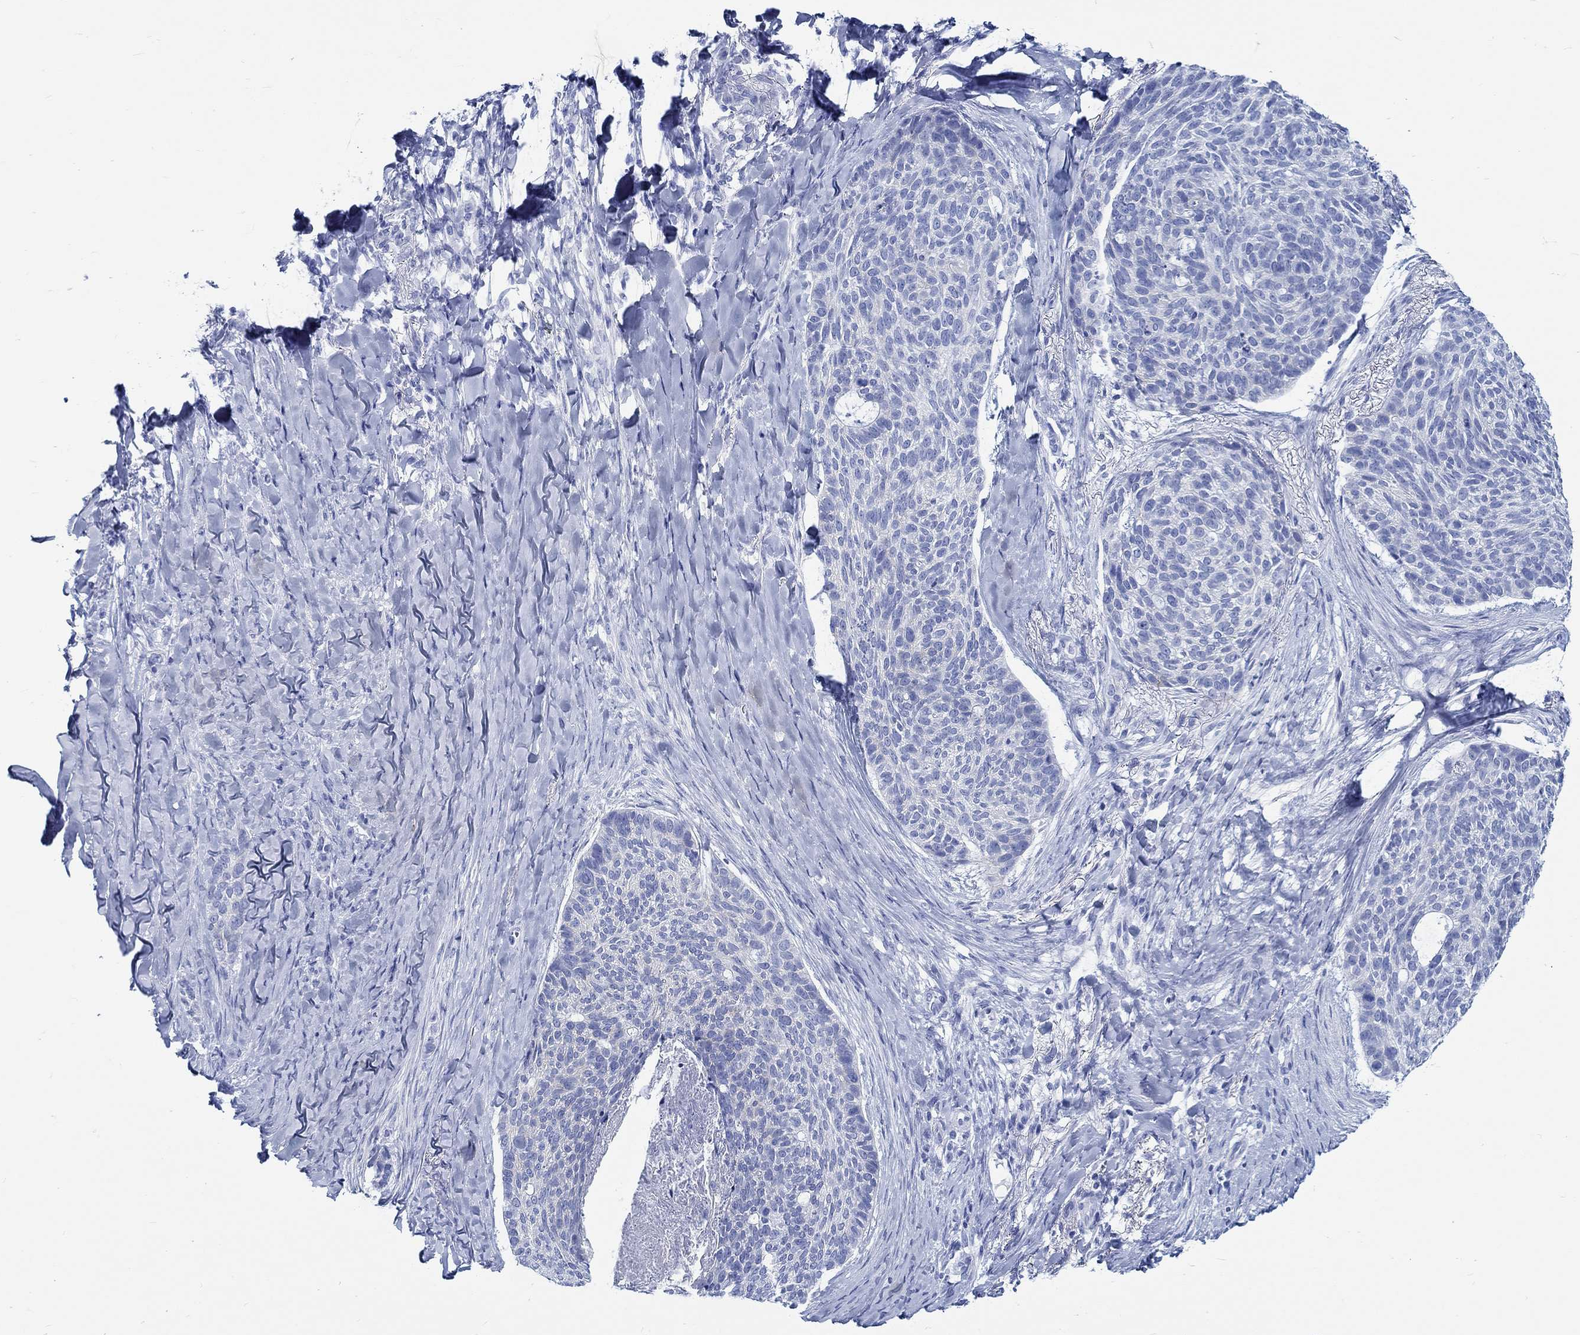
{"staining": {"intensity": "negative", "quantity": "none", "location": "none"}, "tissue": "skin cancer", "cell_type": "Tumor cells", "image_type": "cancer", "snomed": [{"axis": "morphology", "description": "Basal cell carcinoma"}, {"axis": "topography", "description": "Skin"}], "caption": "DAB immunohistochemical staining of skin basal cell carcinoma exhibits no significant staining in tumor cells.", "gene": "RD3L", "patient": {"sex": "female", "age": 69}}